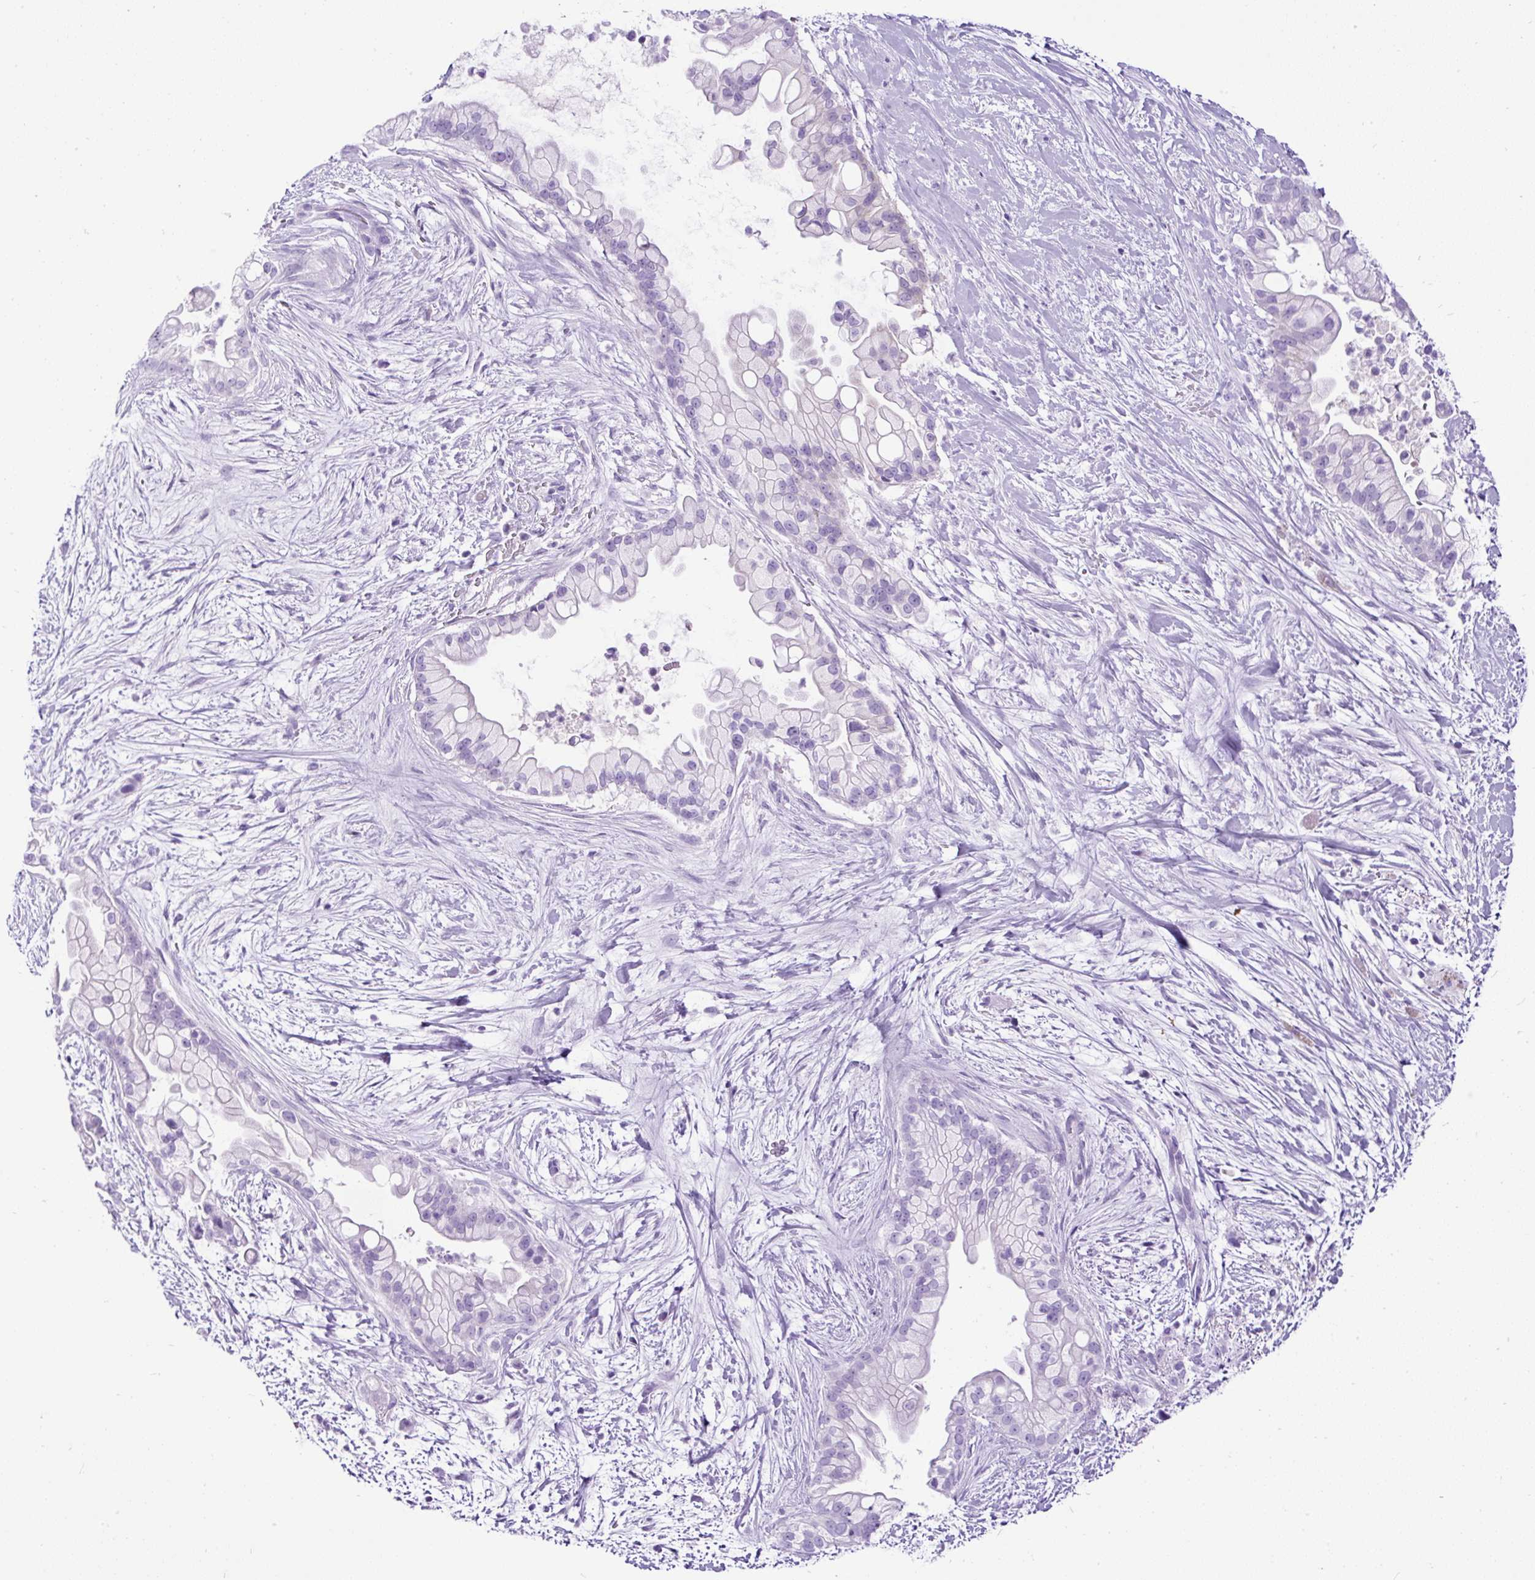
{"staining": {"intensity": "negative", "quantity": "none", "location": "none"}, "tissue": "pancreatic cancer", "cell_type": "Tumor cells", "image_type": "cancer", "snomed": [{"axis": "morphology", "description": "Adenocarcinoma, NOS"}, {"axis": "topography", "description": "Pancreas"}], "caption": "Histopathology image shows no significant protein positivity in tumor cells of adenocarcinoma (pancreatic).", "gene": "PDIA2", "patient": {"sex": "female", "age": 69}}